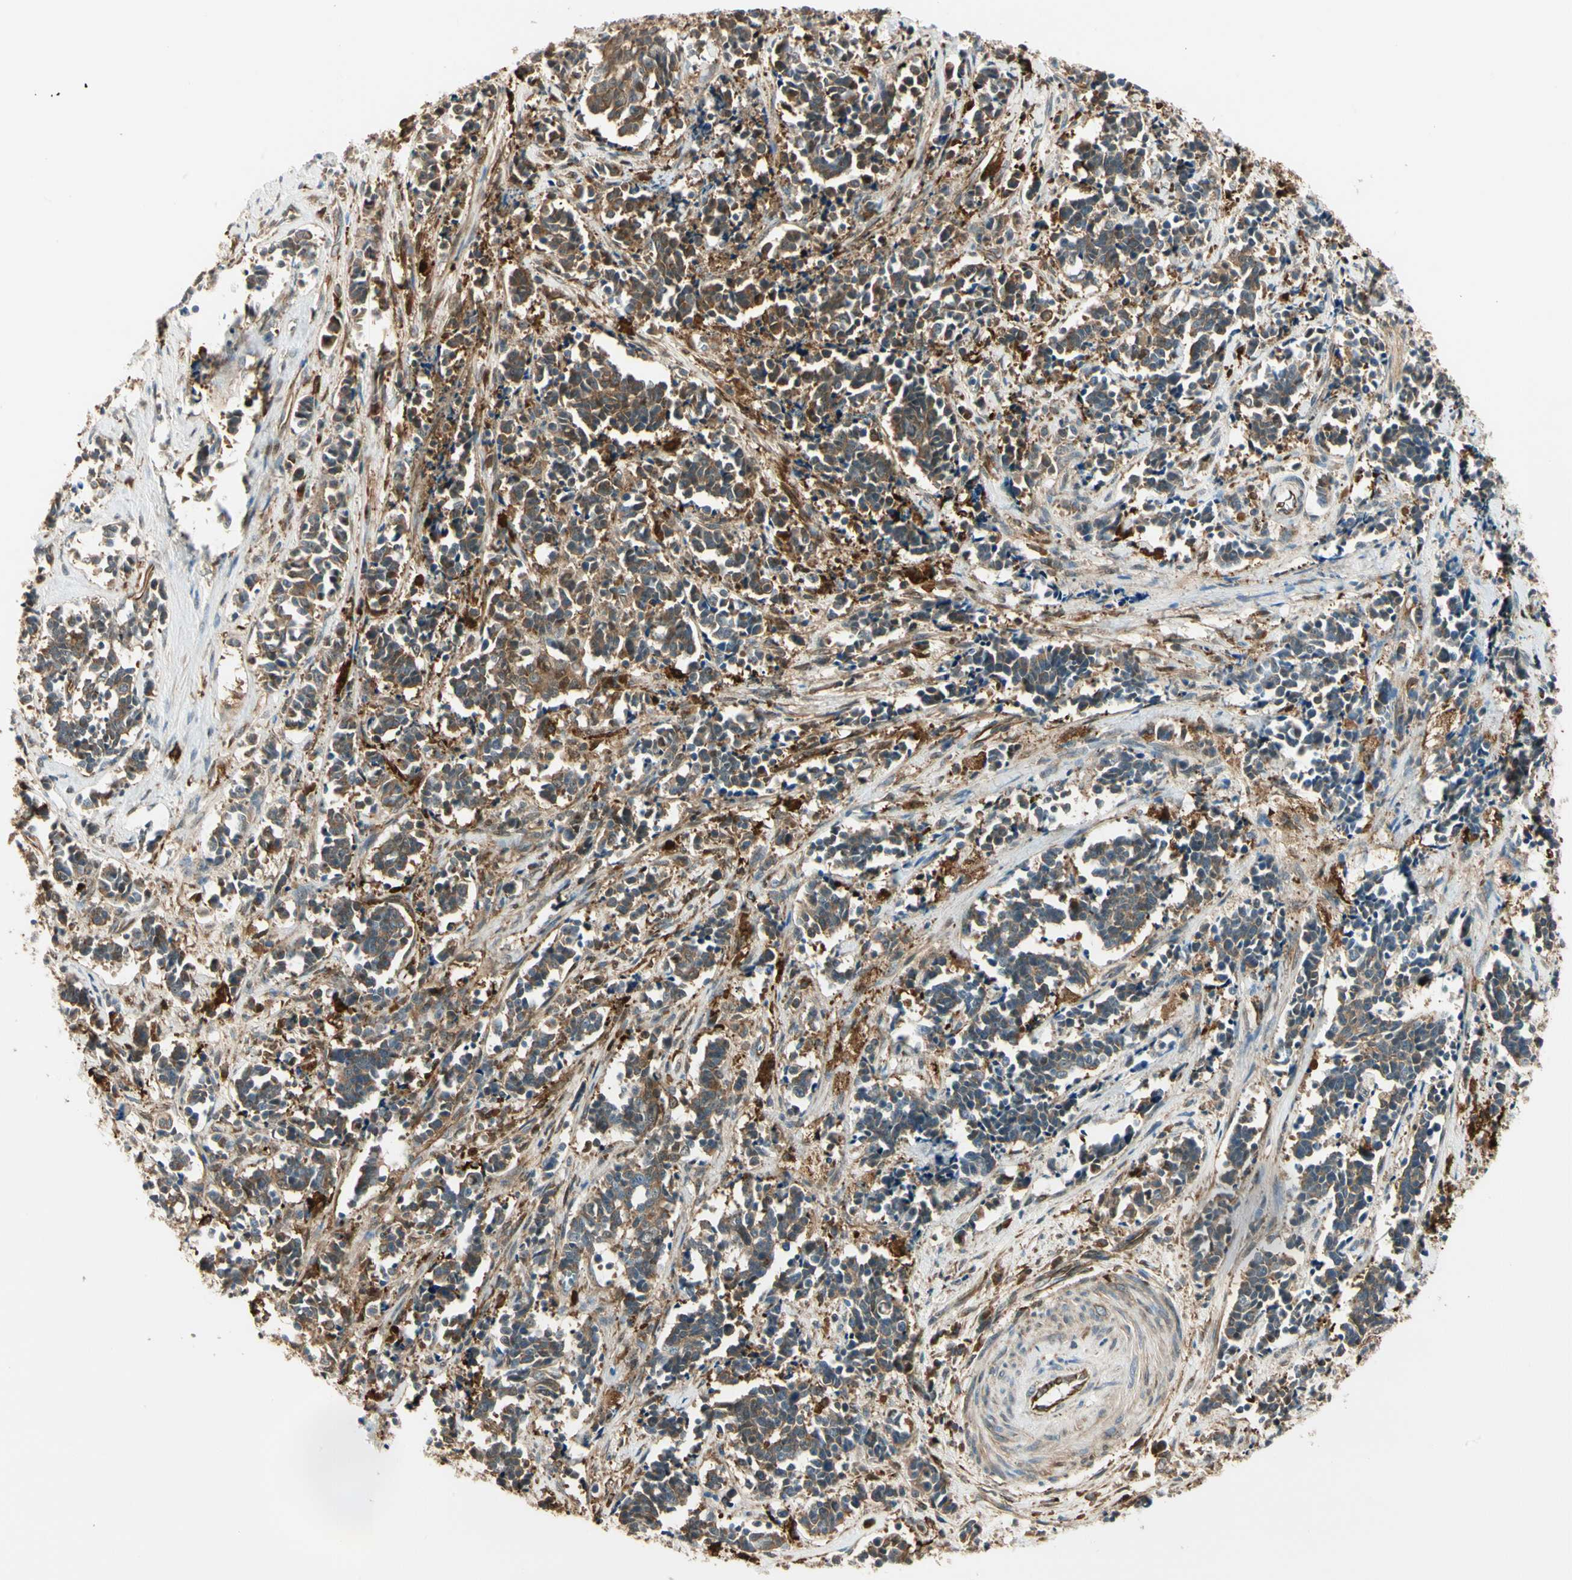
{"staining": {"intensity": "moderate", "quantity": "25%-75%", "location": "cytoplasmic/membranous"}, "tissue": "cervical cancer", "cell_type": "Tumor cells", "image_type": "cancer", "snomed": [{"axis": "morphology", "description": "Squamous cell carcinoma, NOS"}, {"axis": "topography", "description": "Cervix"}], "caption": "Immunohistochemical staining of squamous cell carcinoma (cervical) displays medium levels of moderate cytoplasmic/membranous expression in approximately 25%-75% of tumor cells. (DAB (3,3'-diaminobenzidine) IHC with brightfield microscopy, high magnification).", "gene": "FTH1", "patient": {"sex": "female", "age": 35}}